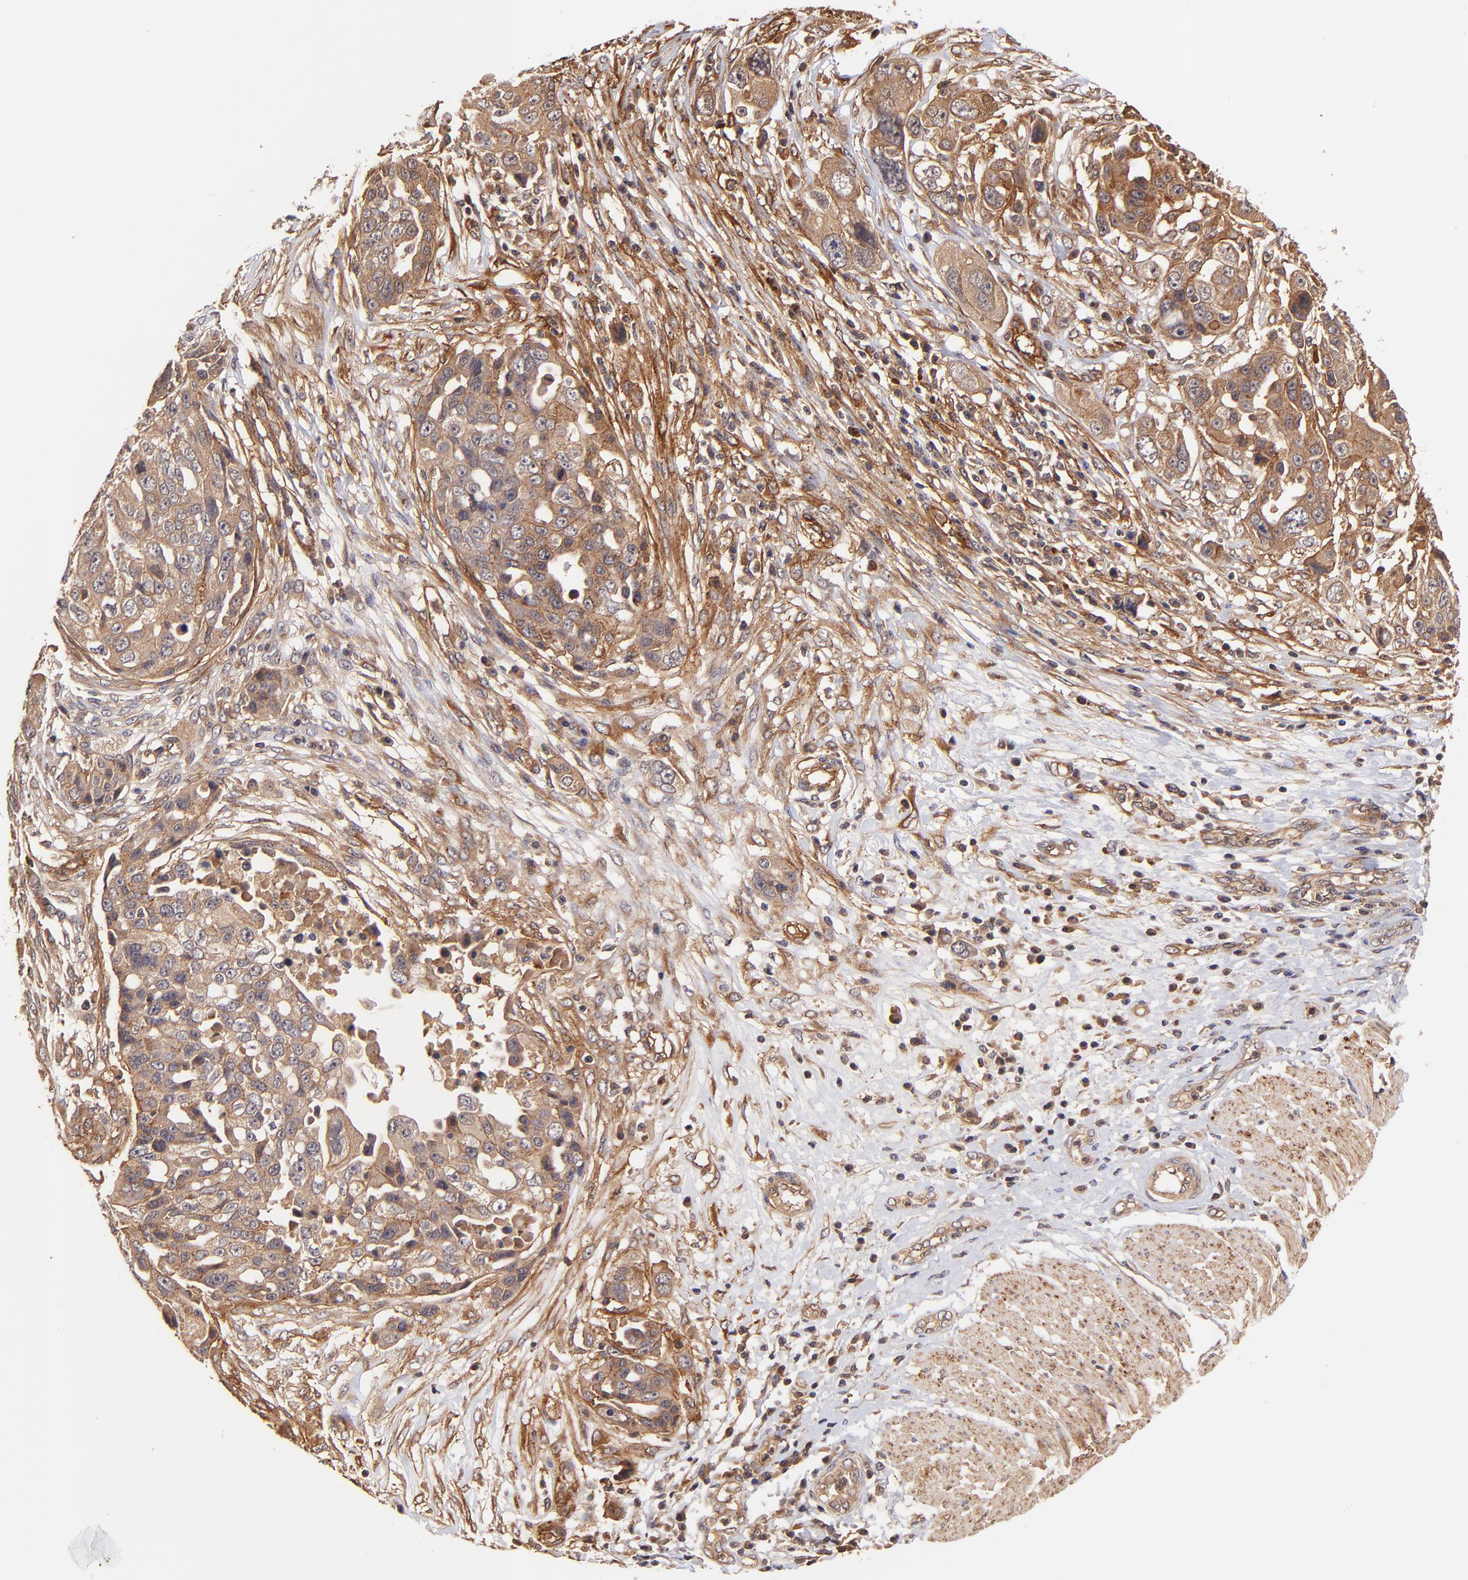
{"staining": {"intensity": "moderate", "quantity": ">75%", "location": "cytoplasmic/membranous"}, "tissue": "ovarian cancer", "cell_type": "Tumor cells", "image_type": "cancer", "snomed": [{"axis": "morphology", "description": "Carcinoma, endometroid"}, {"axis": "topography", "description": "Ovary"}], "caption": "IHC (DAB (3,3'-diaminobenzidine)) staining of human ovarian cancer (endometroid carcinoma) demonstrates moderate cytoplasmic/membranous protein positivity in approximately >75% of tumor cells.", "gene": "ITGB1", "patient": {"sex": "female", "age": 75}}